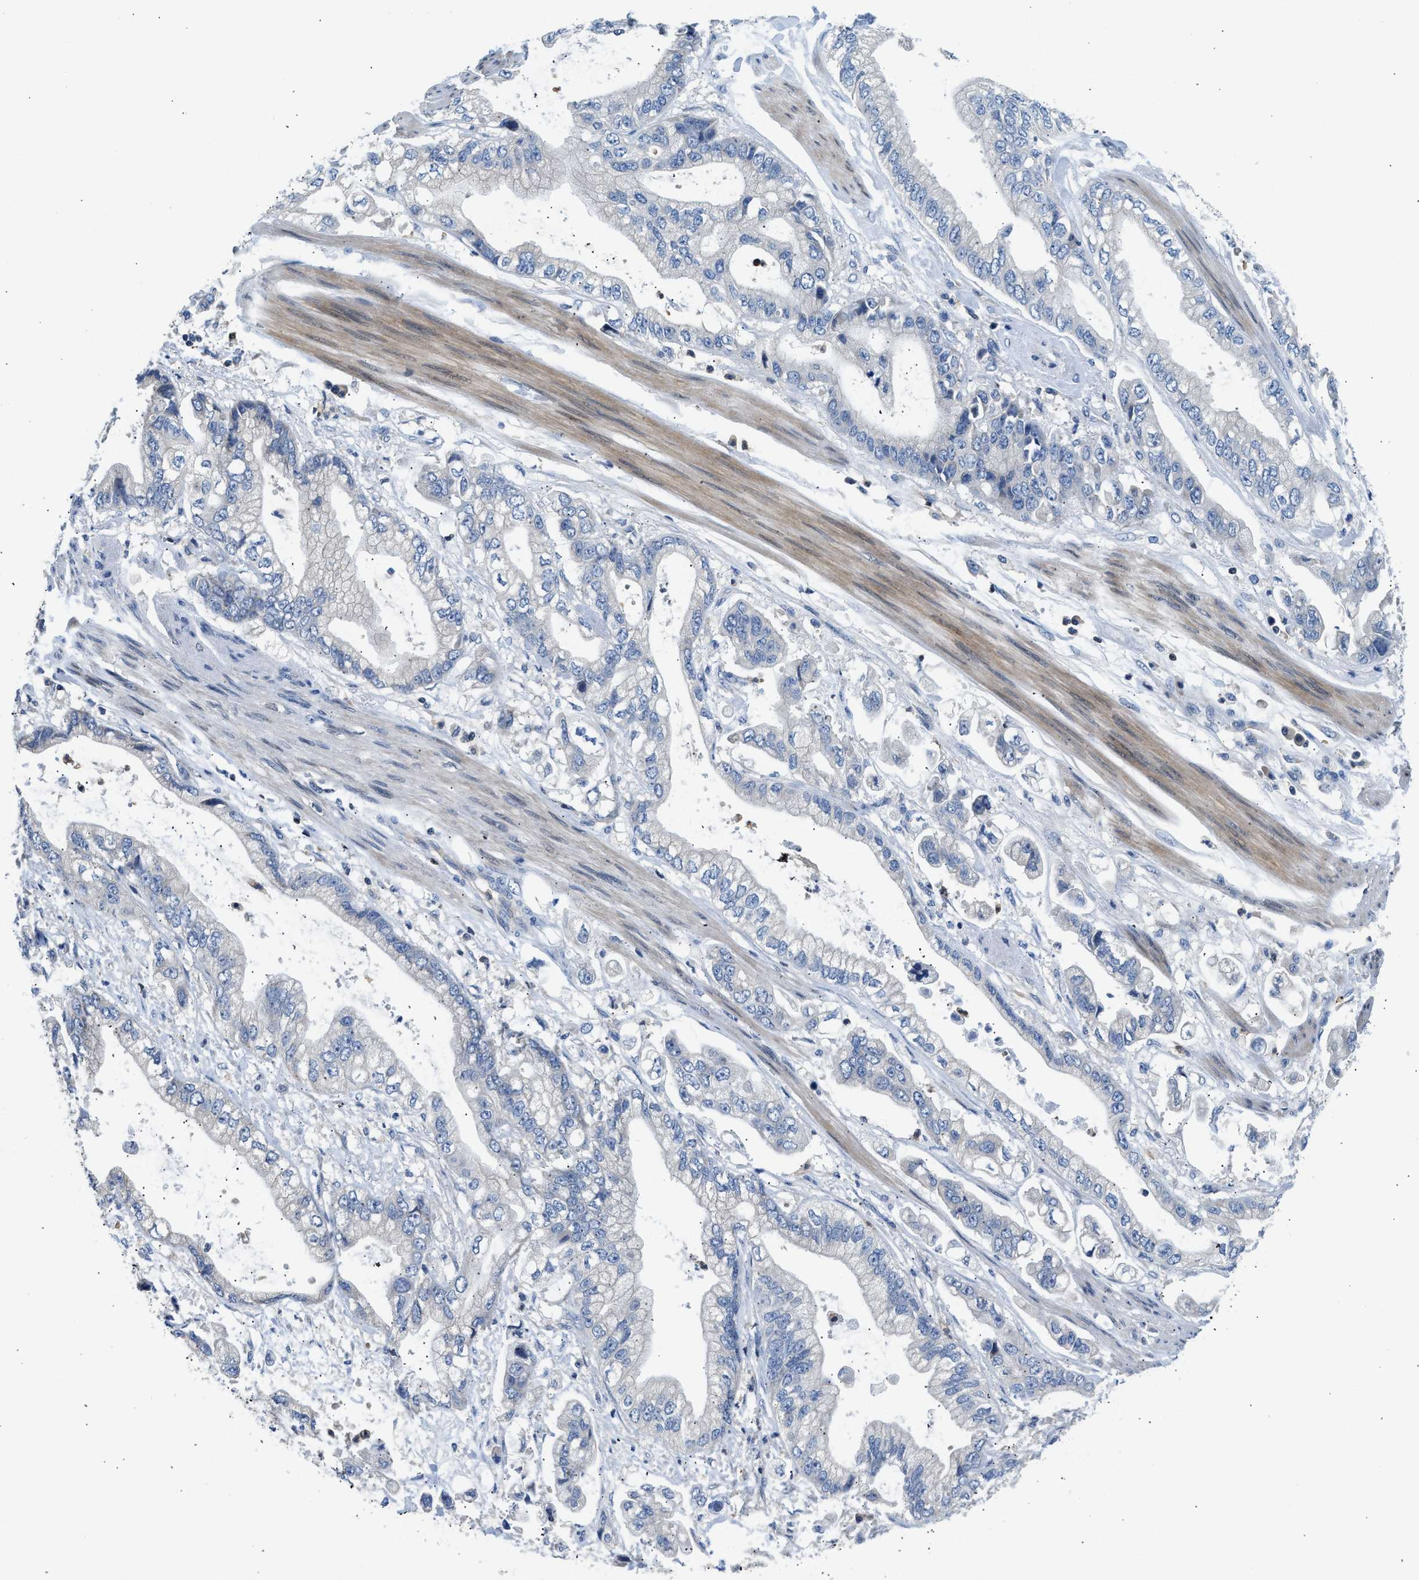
{"staining": {"intensity": "negative", "quantity": "none", "location": "none"}, "tissue": "stomach cancer", "cell_type": "Tumor cells", "image_type": "cancer", "snomed": [{"axis": "morphology", "description": "Normal tissue, NOS"}, {"axis": "morphology", "description": "Adenocarcinoma, NOS"}, {"axis": "topography", "description": "Stomach"}], "caption": "Tumor cells are negative for protein expression in human adenocarcinoma (stomach).", "gene": "TOX", "patient": {"sex": "male", "age": 62}}